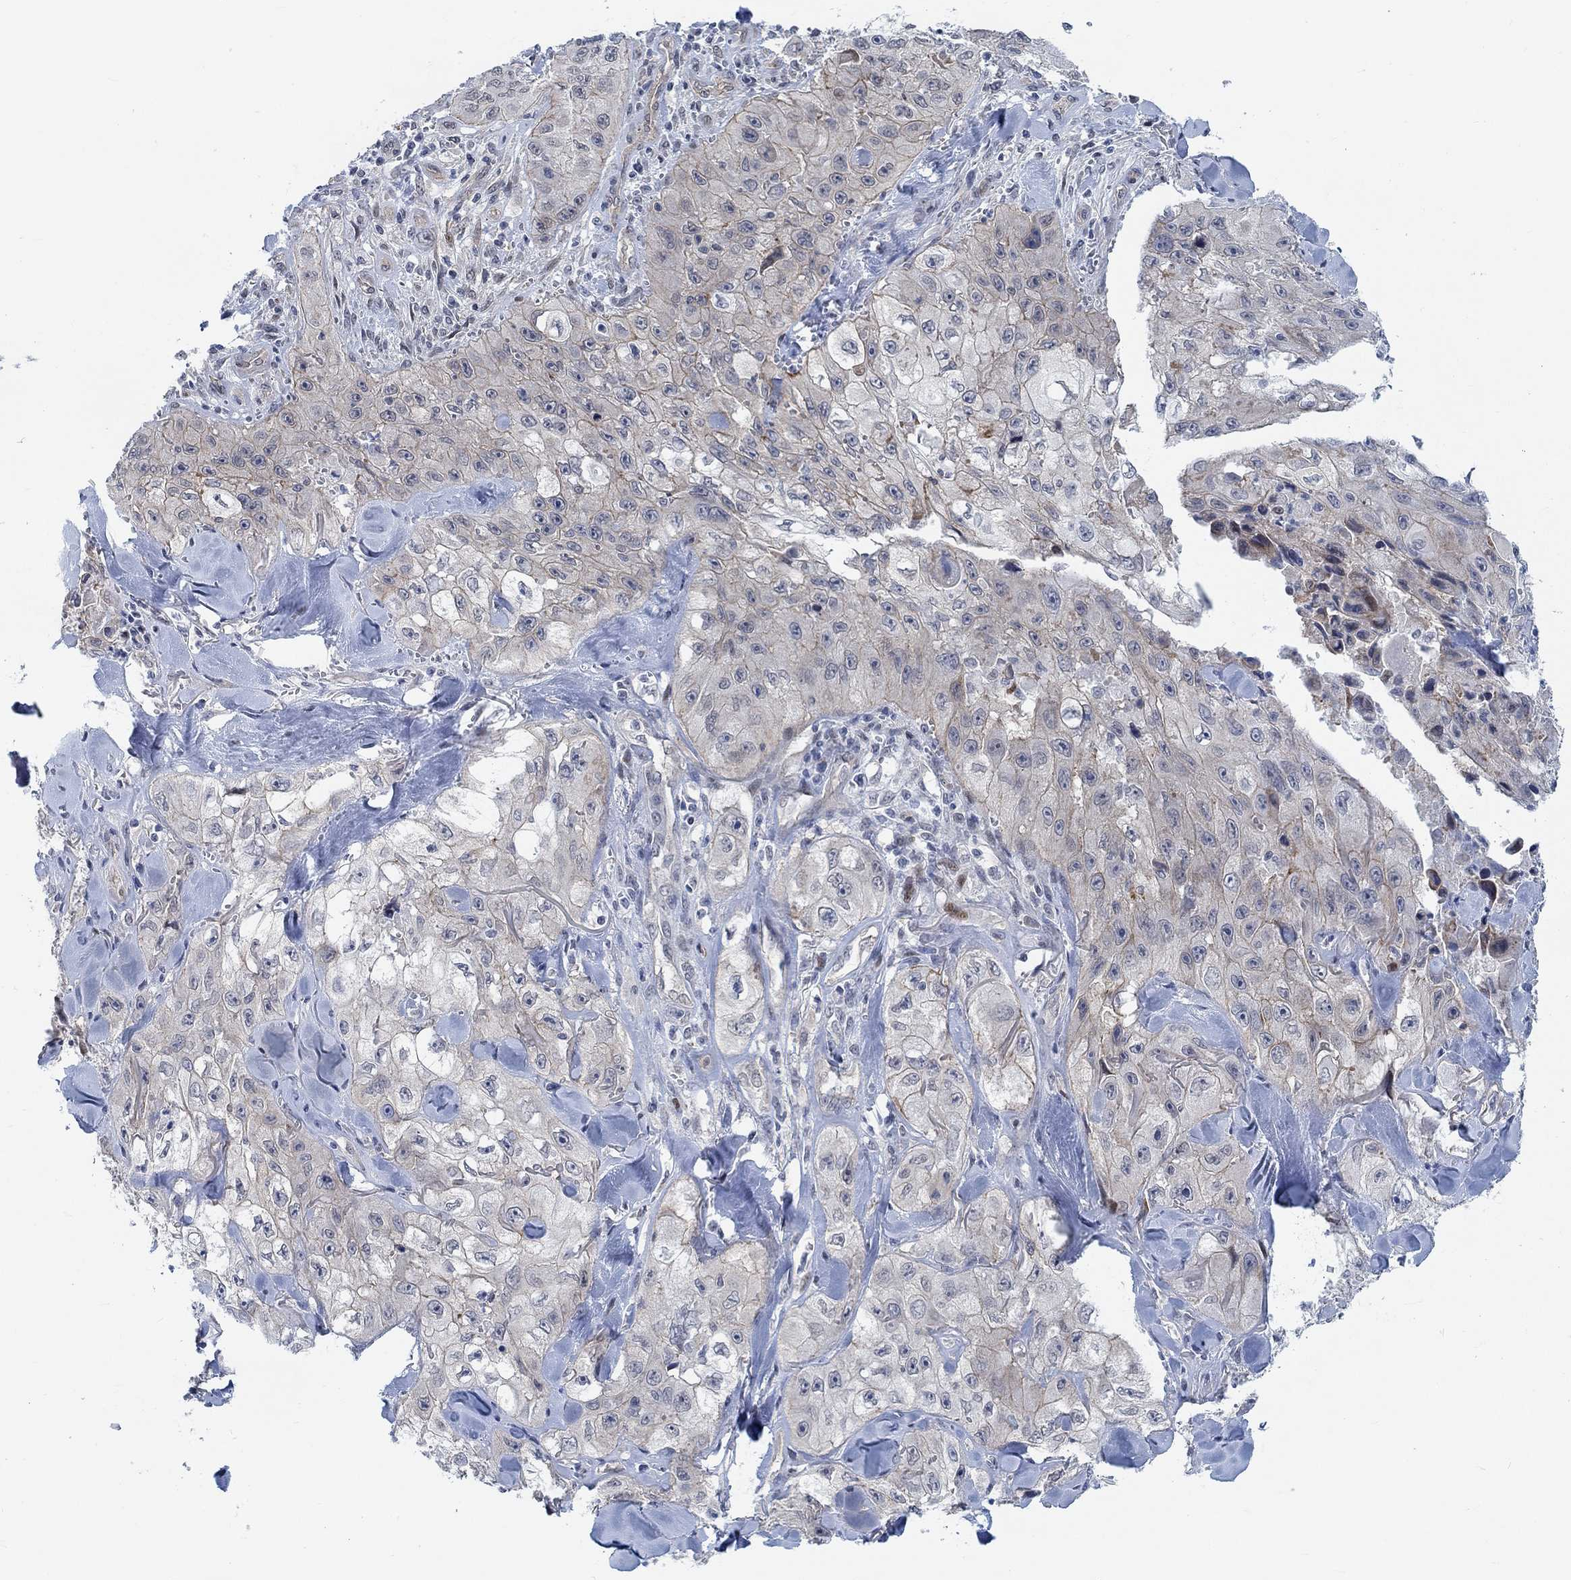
{"staining": {"intensity": "weak", "quantity": "25%-75%", "location": "cytoplasmic/membranous"}, "tissue": "skin cancer", "cell_type": "Tumor cells", "image_type": "cancer", "snomed": [{"axis": "morphology", "description": "Squamous cell carcinoma, NOS"}, {"axis": "topography", "description": "Skin"}, {"axis": "topography", "description": "Subcutis"}], "caption": "Immunohistochemistry image of neoplastic tissue: human skin cancer stained using IHC reveals low levels of weak protein expression localized specifically in the cytoplasmic/membranous of tumor cells, appearing as a cytoplasmic/membranous brown color.", "gene": "KCNH8", "patient": {"sex": "male", "age": 73}}